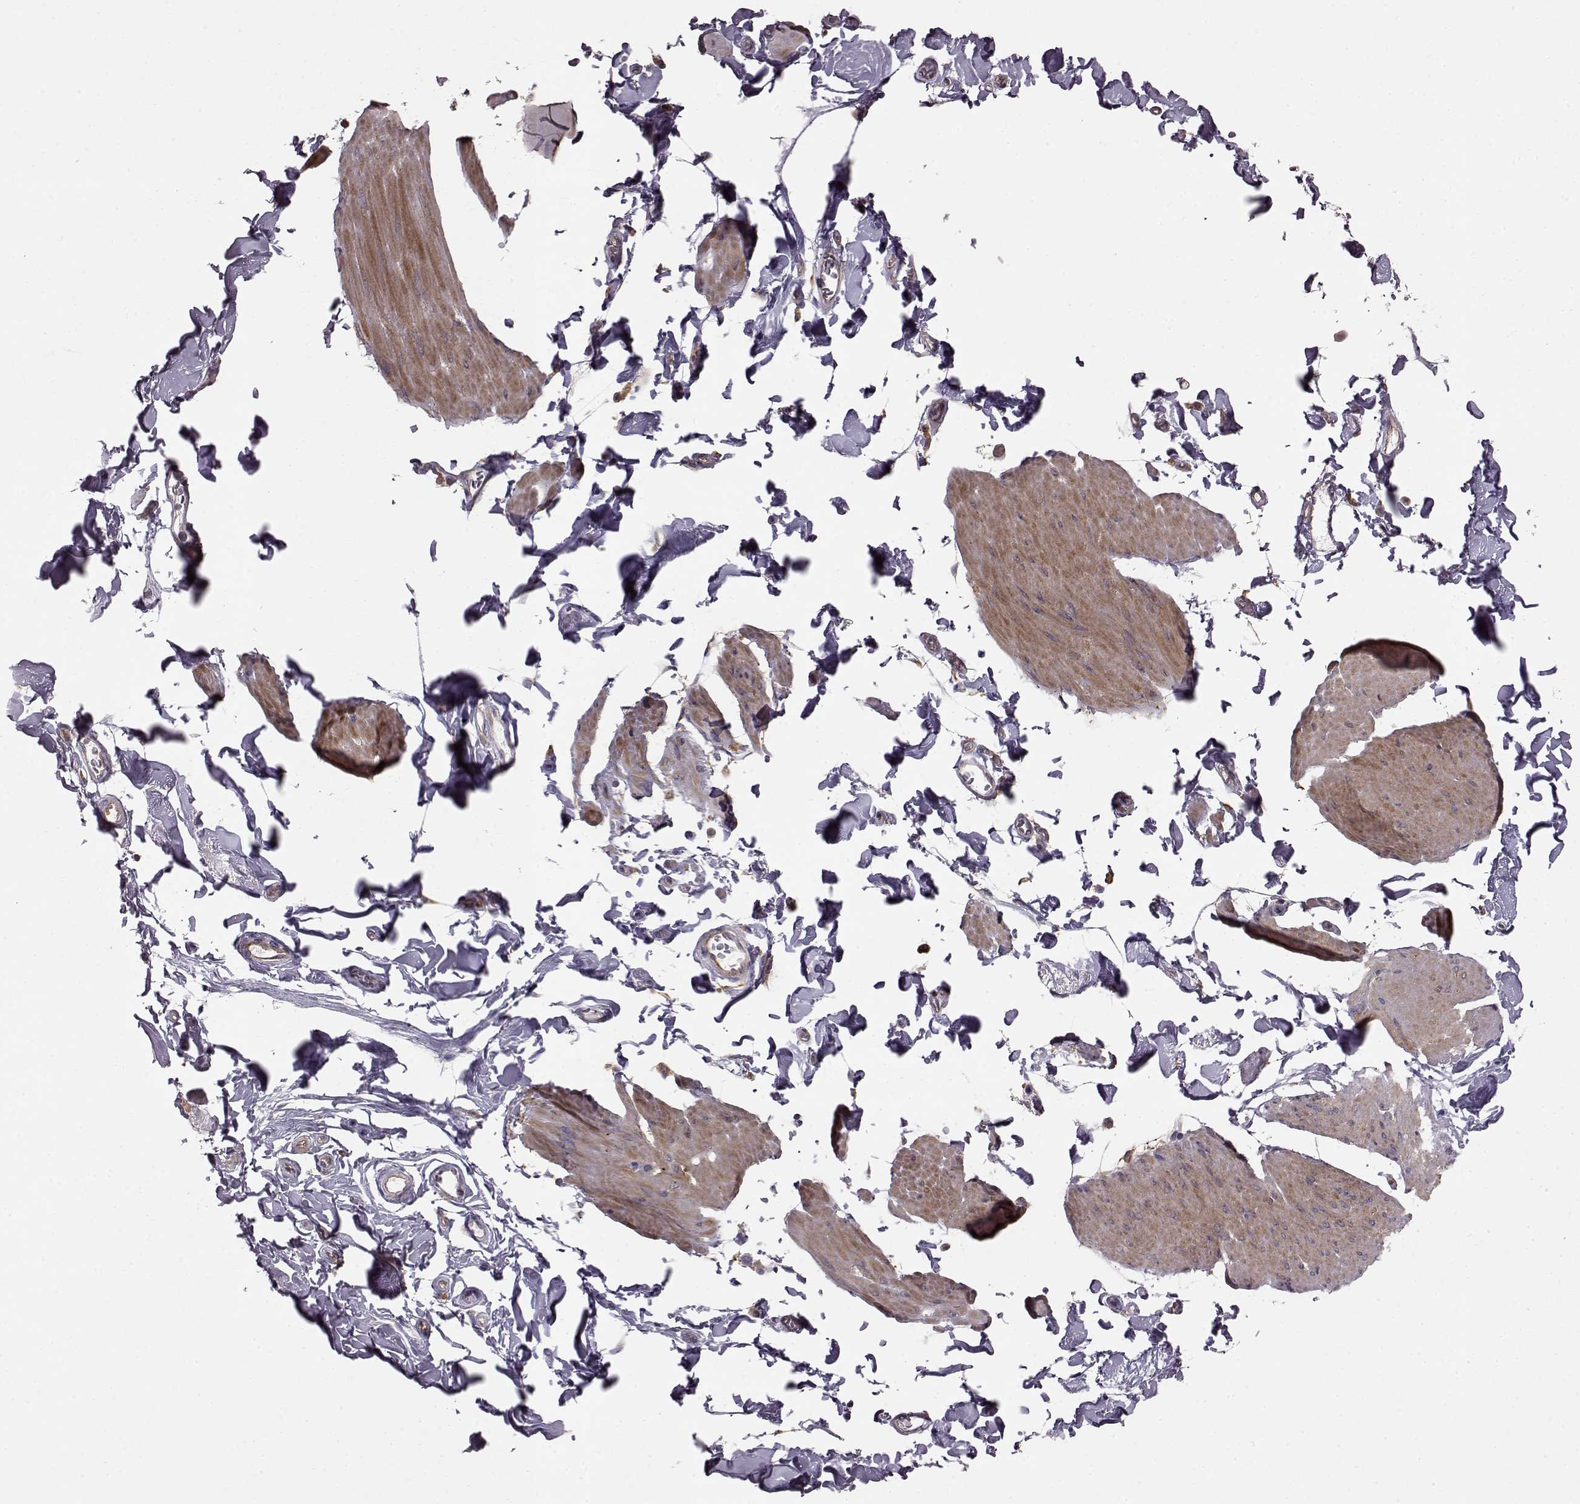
{"staining": {"intensity": "weak", "quantity": "25%-75%", "location": "cytoplasmic/membranous"}, "tissue": "smooth muscle", "cell_type": "Smooth muscle cells", "image_type": "normal", "snomed": [{"axis": "morphology", "description": "Normal tissue, NOS"}, {"axis": "topography", "description": "Adipose tissue"}, {"axis": "topography", "description": "Smooth muscle"}, {"axis": "topography", "description": "Peripheral nerve tissue"}], "caption": "Protein expression analysis of normal smooth muscle exhibits weak cytoplasmic/membranous positivity in approximately 25%-75% of smooth muscle cells.", "gene": "RABGAP1", "patient": {"sex": "male", "age": 83}}